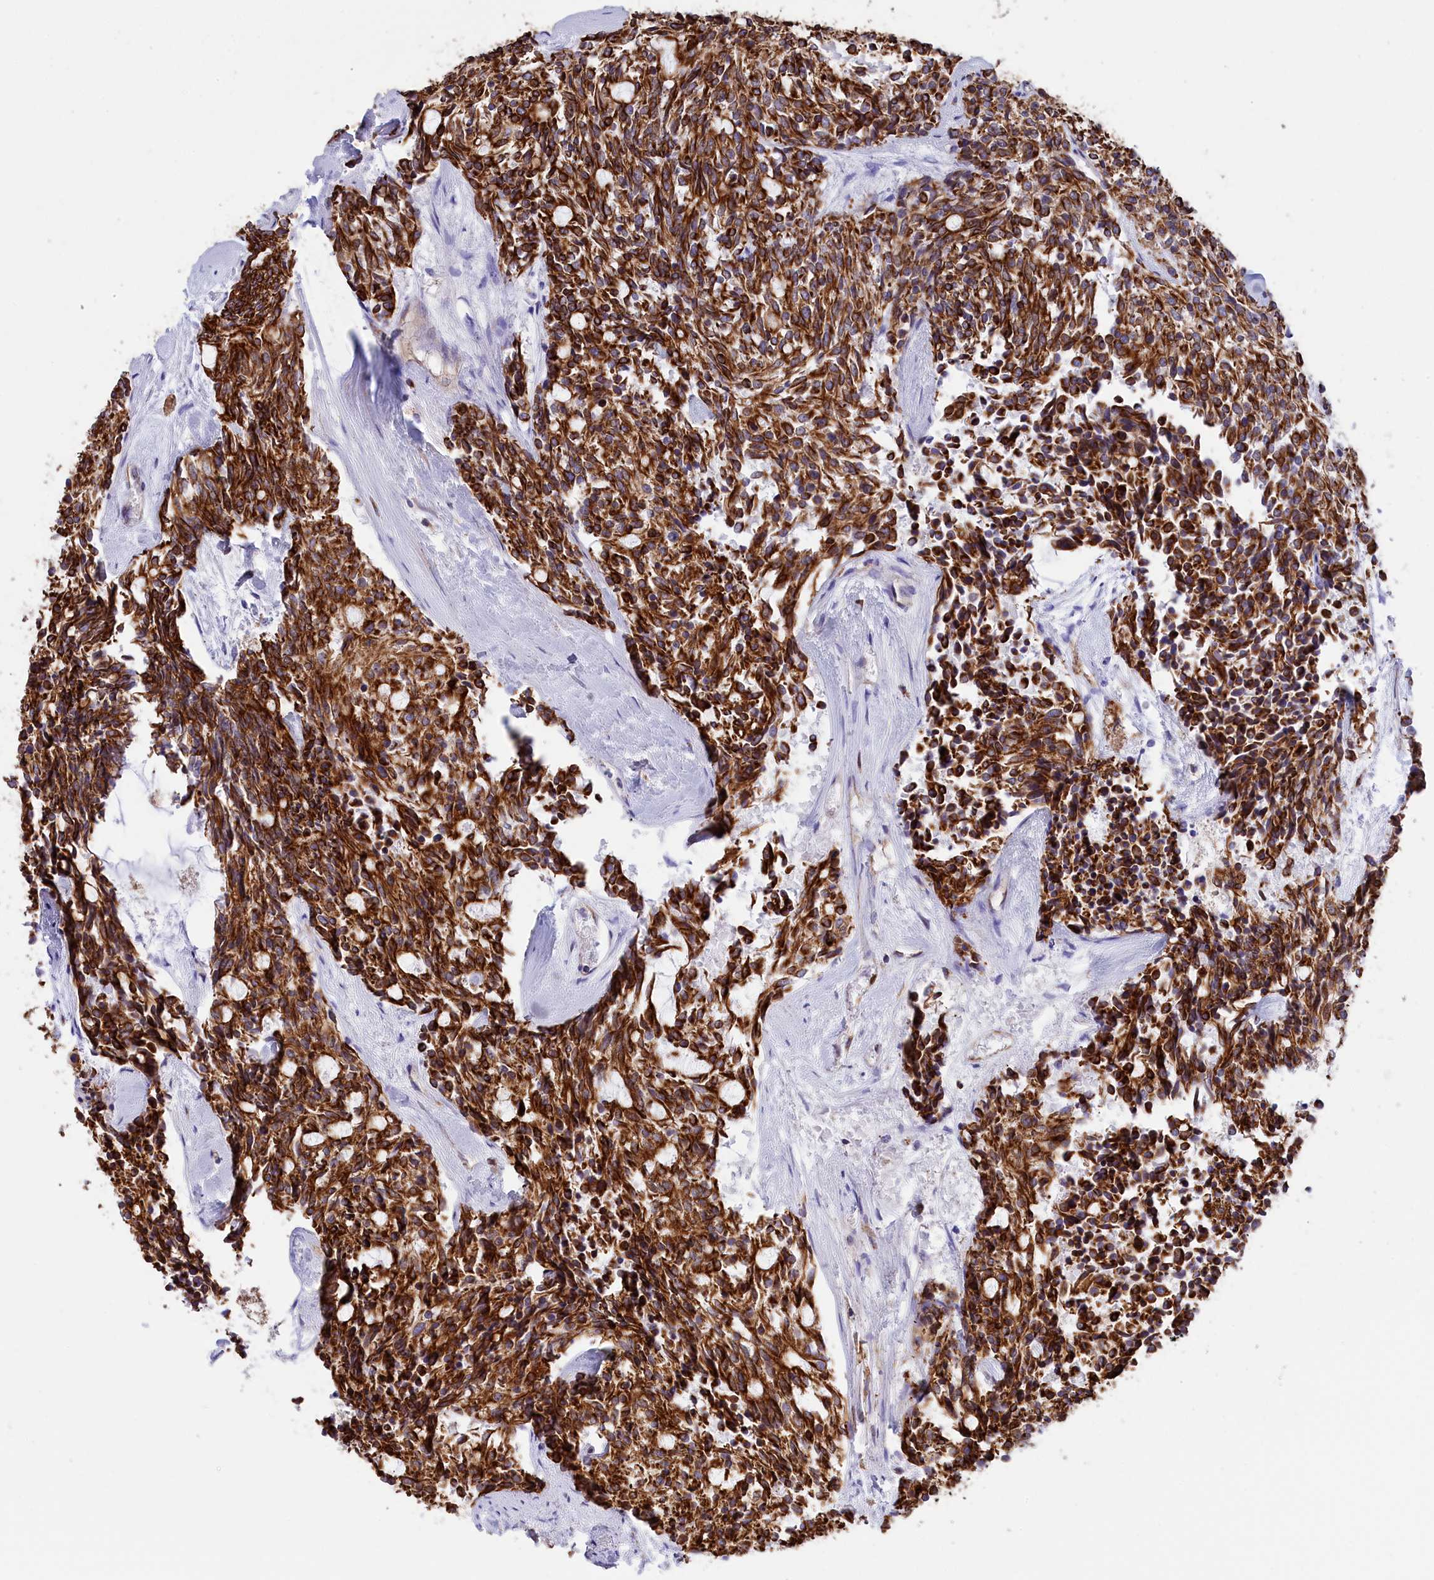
{"staining": {"intensity": "strong", "quantity": ">75%", "location": "cytoplasmic/membranous"}, "tissue": "carcinoid", "cell_type": "Tumor cells", "image_type": "cancer", "snomed": [{"axis": "morphology", "description": "Carcinoid, malignant, NOS"}, {"axis": "topography", "description": "Pancreas"}], "caption": "Immunohistochemistry (IHC) (DAB) staining of carcinoid reveals strong cytoplasmic/membranous protein expression in approximately >75% of tumor cells.", "gene": "GATB", "patient": {"sex": "female", "age": 54}}